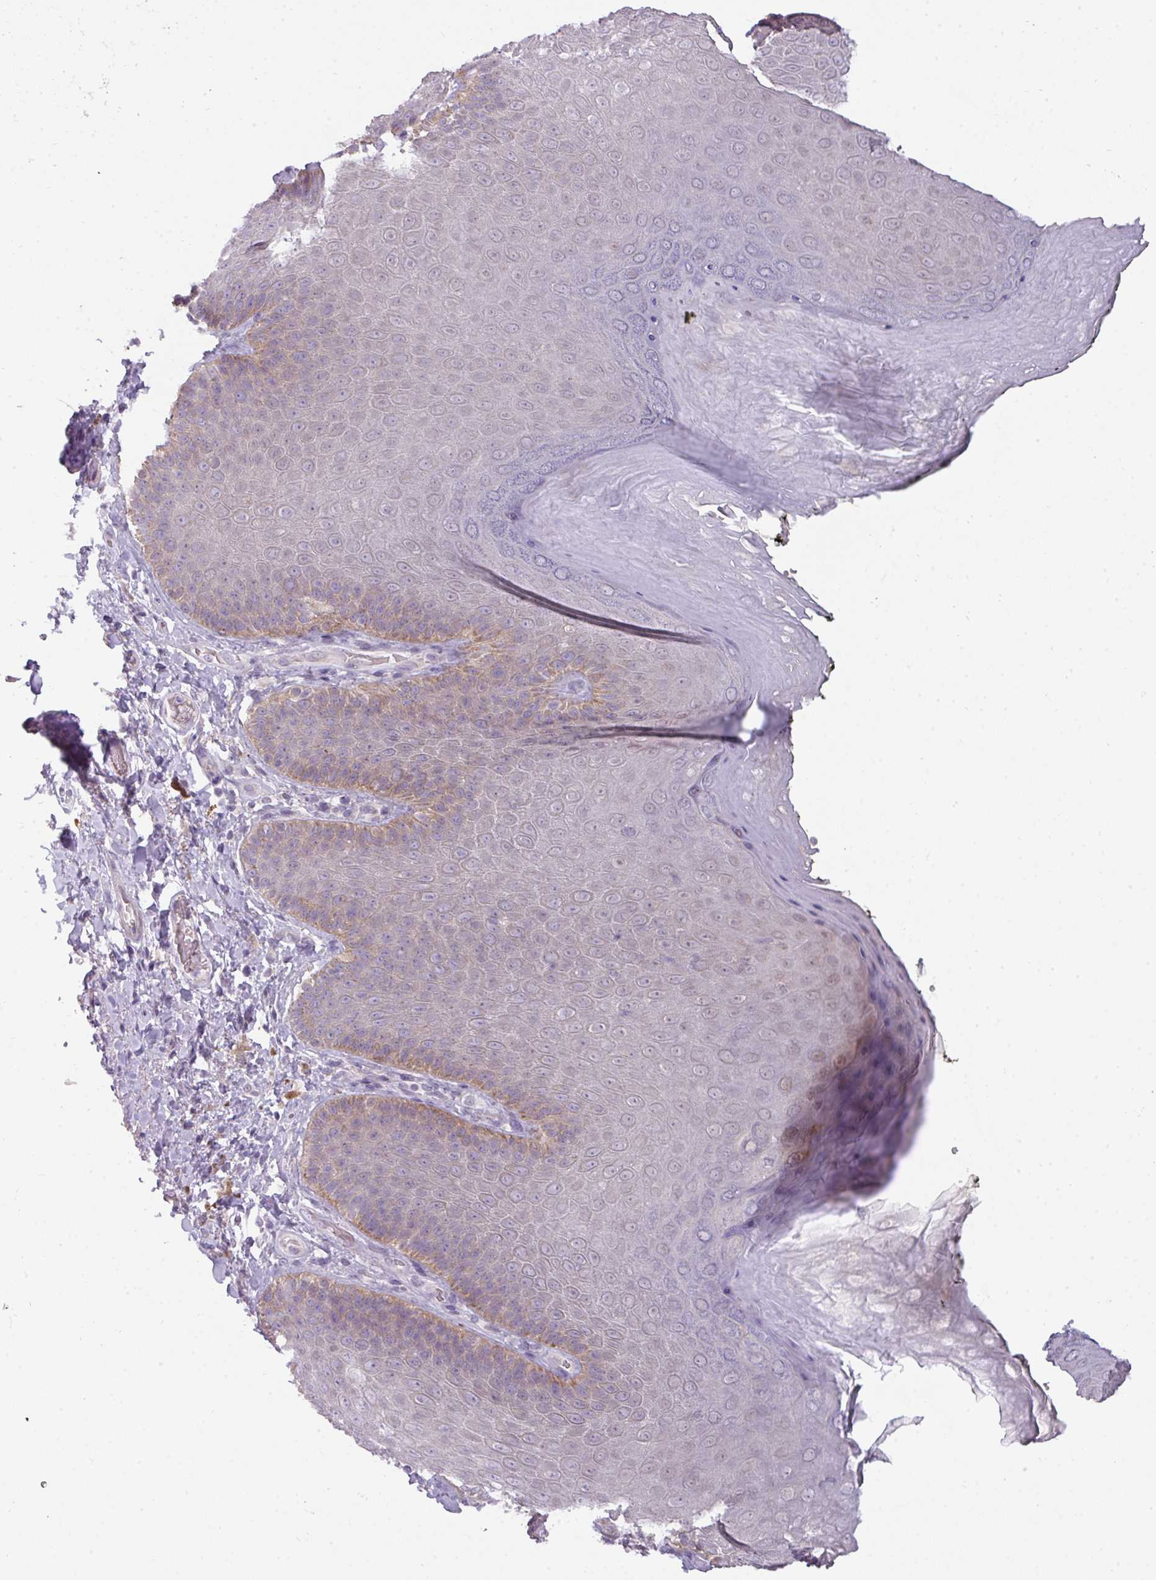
{"staining": {"intensity": "weak", "quantity": "<25%", "location": "cytoplasmic/membranous"}, "tissue": "skin", "cell_type": "Epidermal cells", "image_type": "normal", "snomed": [{"axis": "morphology", "description": "Normal tissue, NOS"}, {"axis": "topography", "description": "Anal"}, {"axis": "topography", "description": "Peripheral nerve tissue"}], "caption": "Epidermal cells show no significant protein expression in unremarkable skin. (Immunohistochemistry, brightfield microscopy, high magnification).", "gene": "C2orf68", "patient": {"sex": "male", "age": 53}}